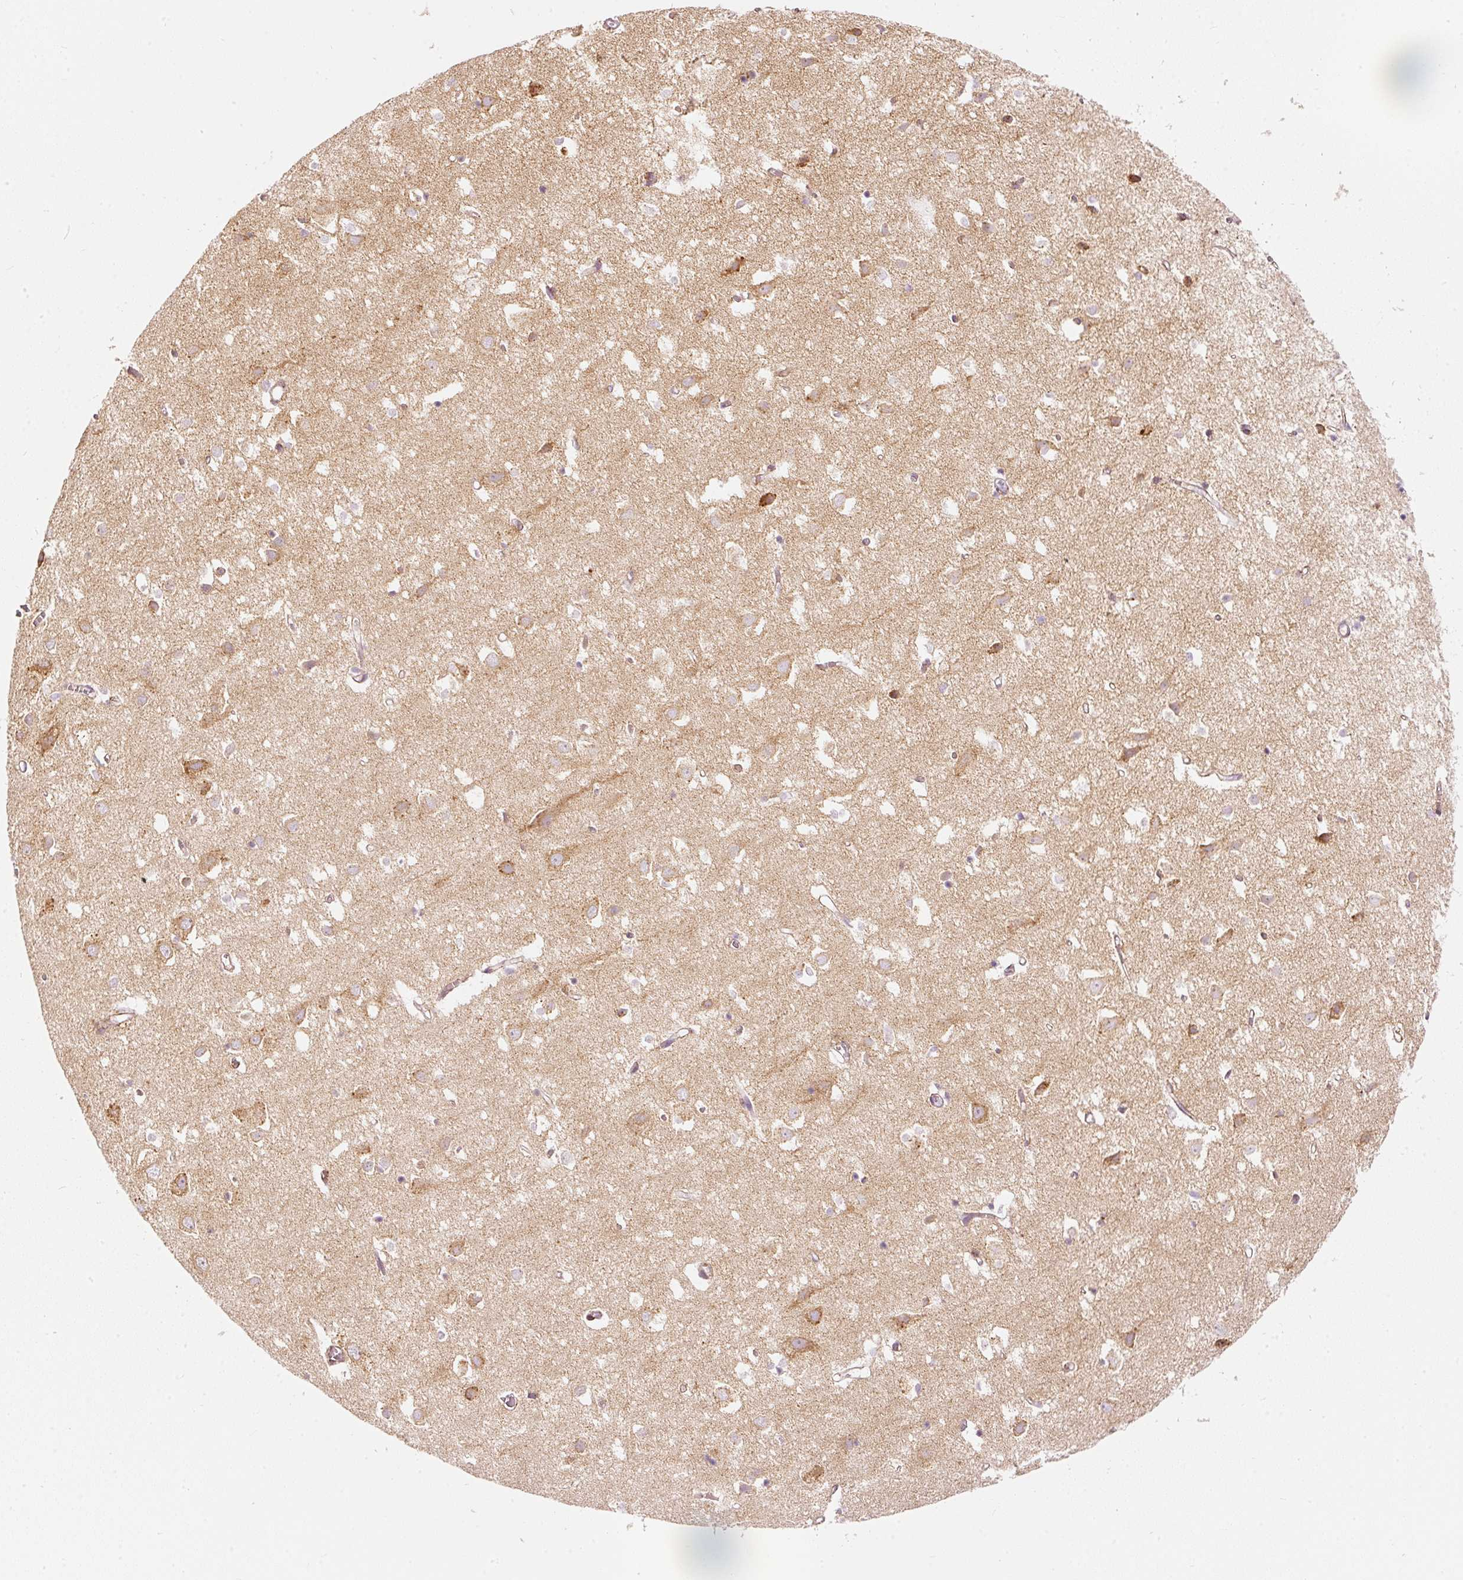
{"staining": {"intensity": "weak", "quantity": "<25%", "location": "cytoplasmic/membranous"}, "tissue": "cerebral cortex", "cell_type": "Endothelial cells", "image_type": "normal", "snomed": [{"axis": "morphology", "description": "Normal tissue, NOS"}, {"axis": "topography", "description": "Cerebral cortex"}], "caption": "A photomicrograph of cerebral cortex stained for a protein shows no brown staining in endothelial cells. (DAB immunohistochemistry (IHC) with hematoxylin counter stain).", "gene": "SNAPC5", "patient": {"sex": "male", "age": 70}}